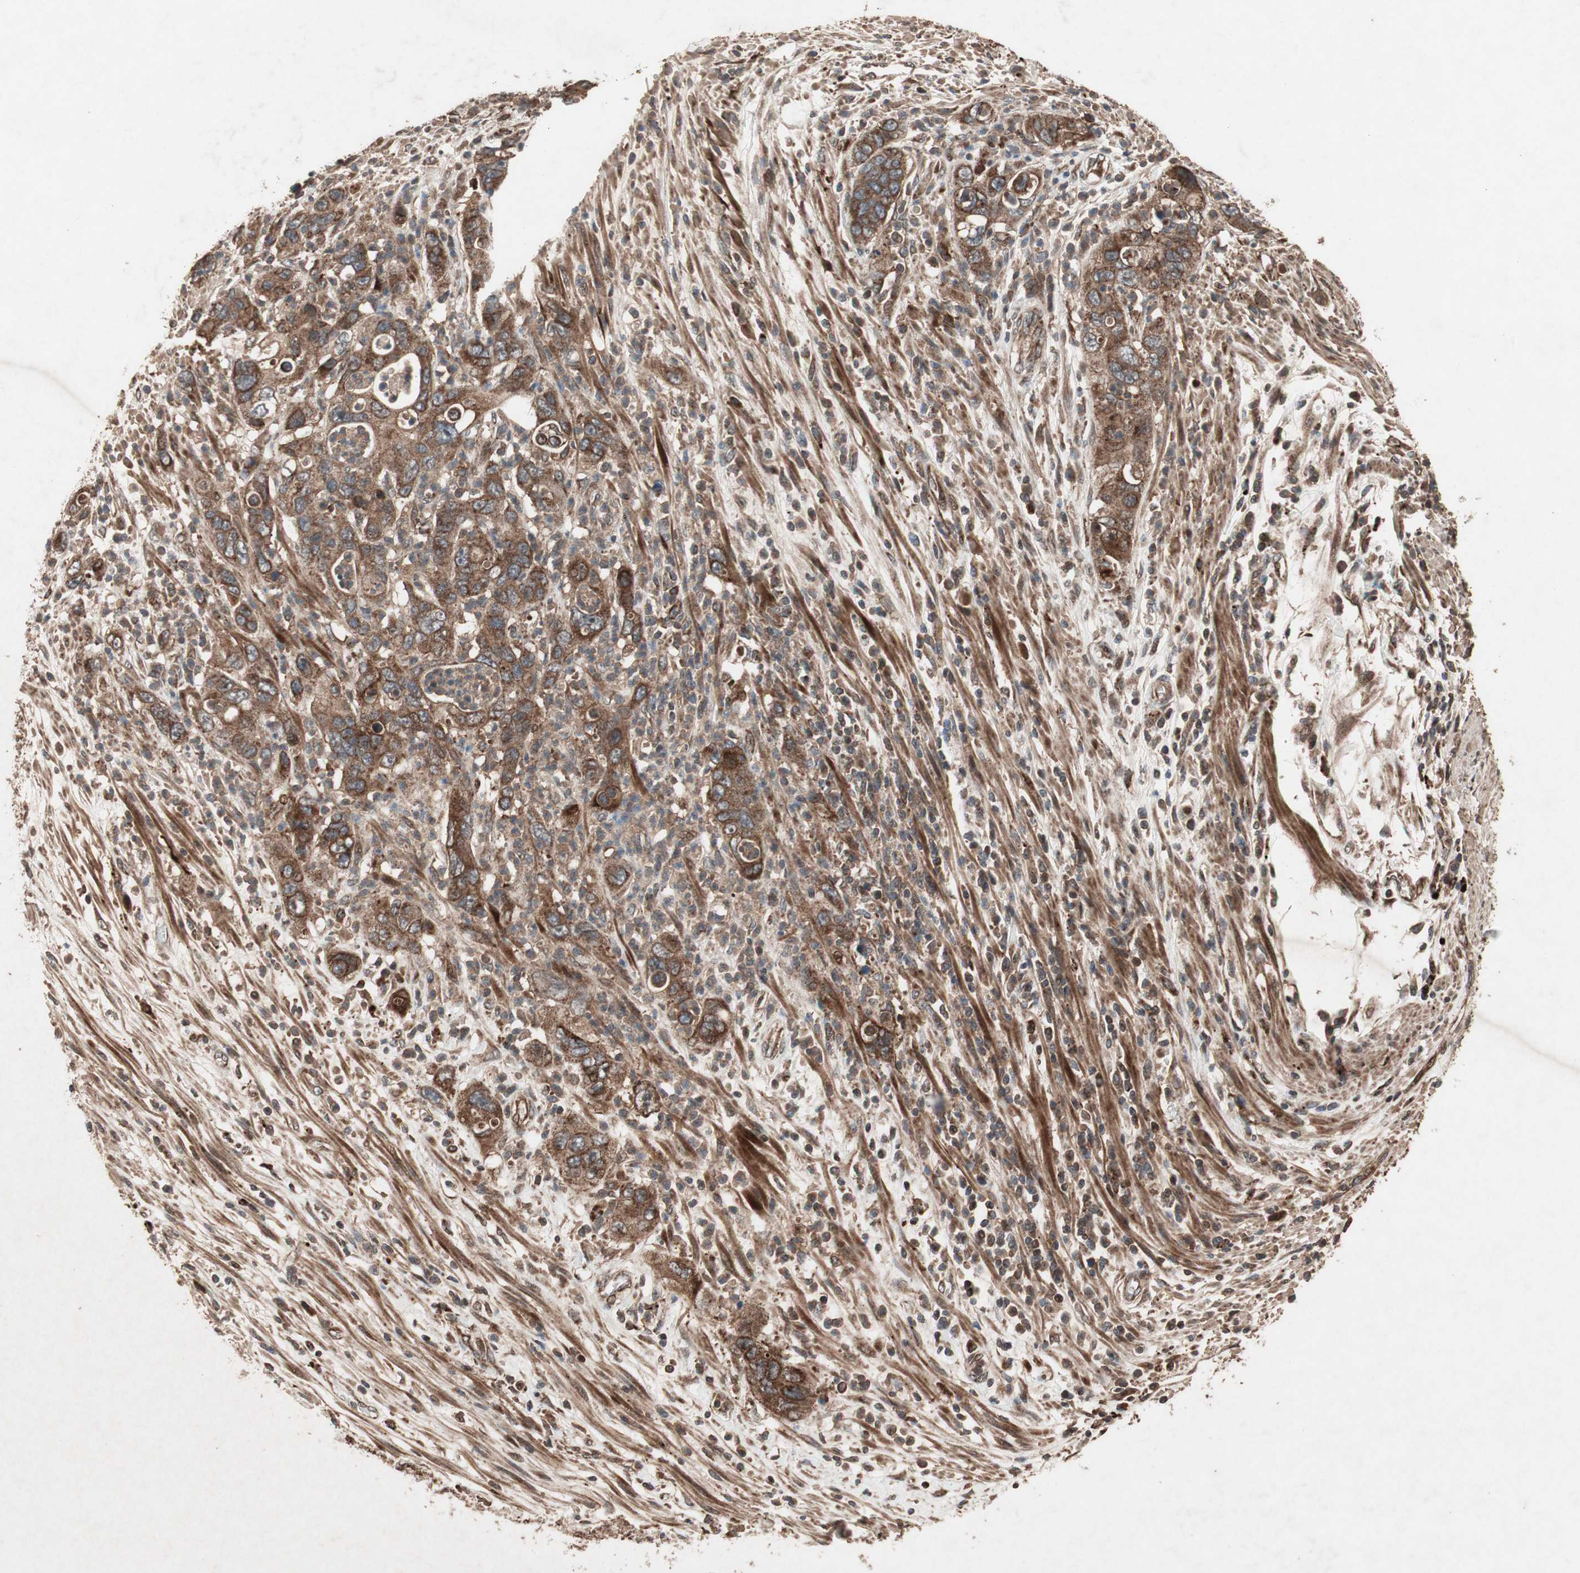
{"staining": {"intensity": "strong", "quantity": ">75%", "location": "cytoplasmic/membranous"}, "tissue": "pancreatic cancer", "cell_type": "Tumor cells", "image_type": "cancer", "snomed": [{"axis": "morphology", "description": "Adenocarcinoma, NOS"}, {"axis": "topography", "description": "Pancreas"}], "caption": "Protein expression by IHC shows strong cytoplasmic/membranous expression in approximately >75% of tumor cells in pancreatic adenocarcinoma.", "gene": "RAB1A", "patient": {"sex": "female", "age": 71}}